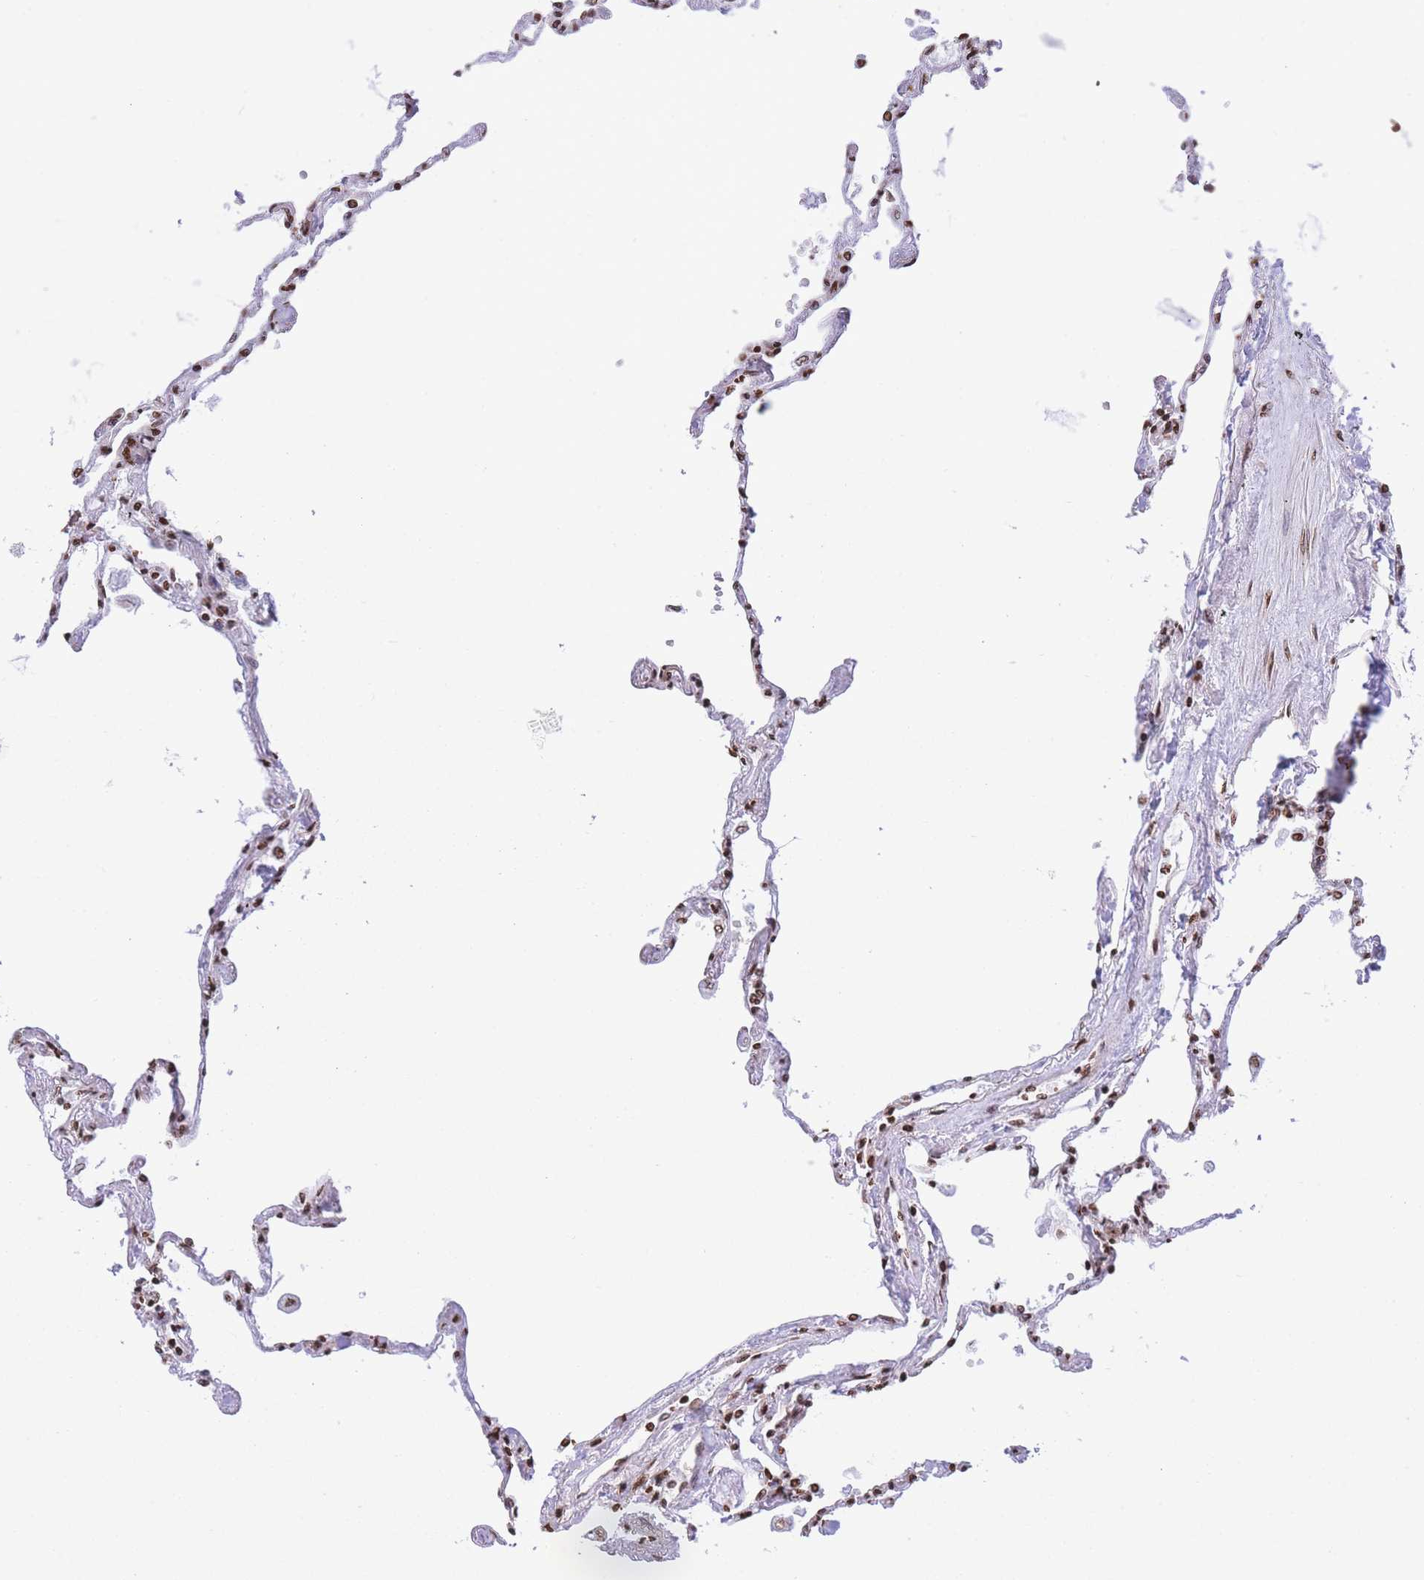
{"staining": {"intensity": "strong", "quantity": ">75%", "location": "nuclear"}, "tissue": "lung", "cell_type": "Alveolar cells", "image_type": "normal", "snomed": [{"axis": "morphology", "description": "Normal tissue, NOS"}, {"axis": "topography", "description": "Lung"}], "caption": "The immunohistochemical stain highlights strong nuclear positivity in alveolar cells of unremarkable lung.", "gene": "H2BC10", "patient": {"sex": "female", "age": 67}}